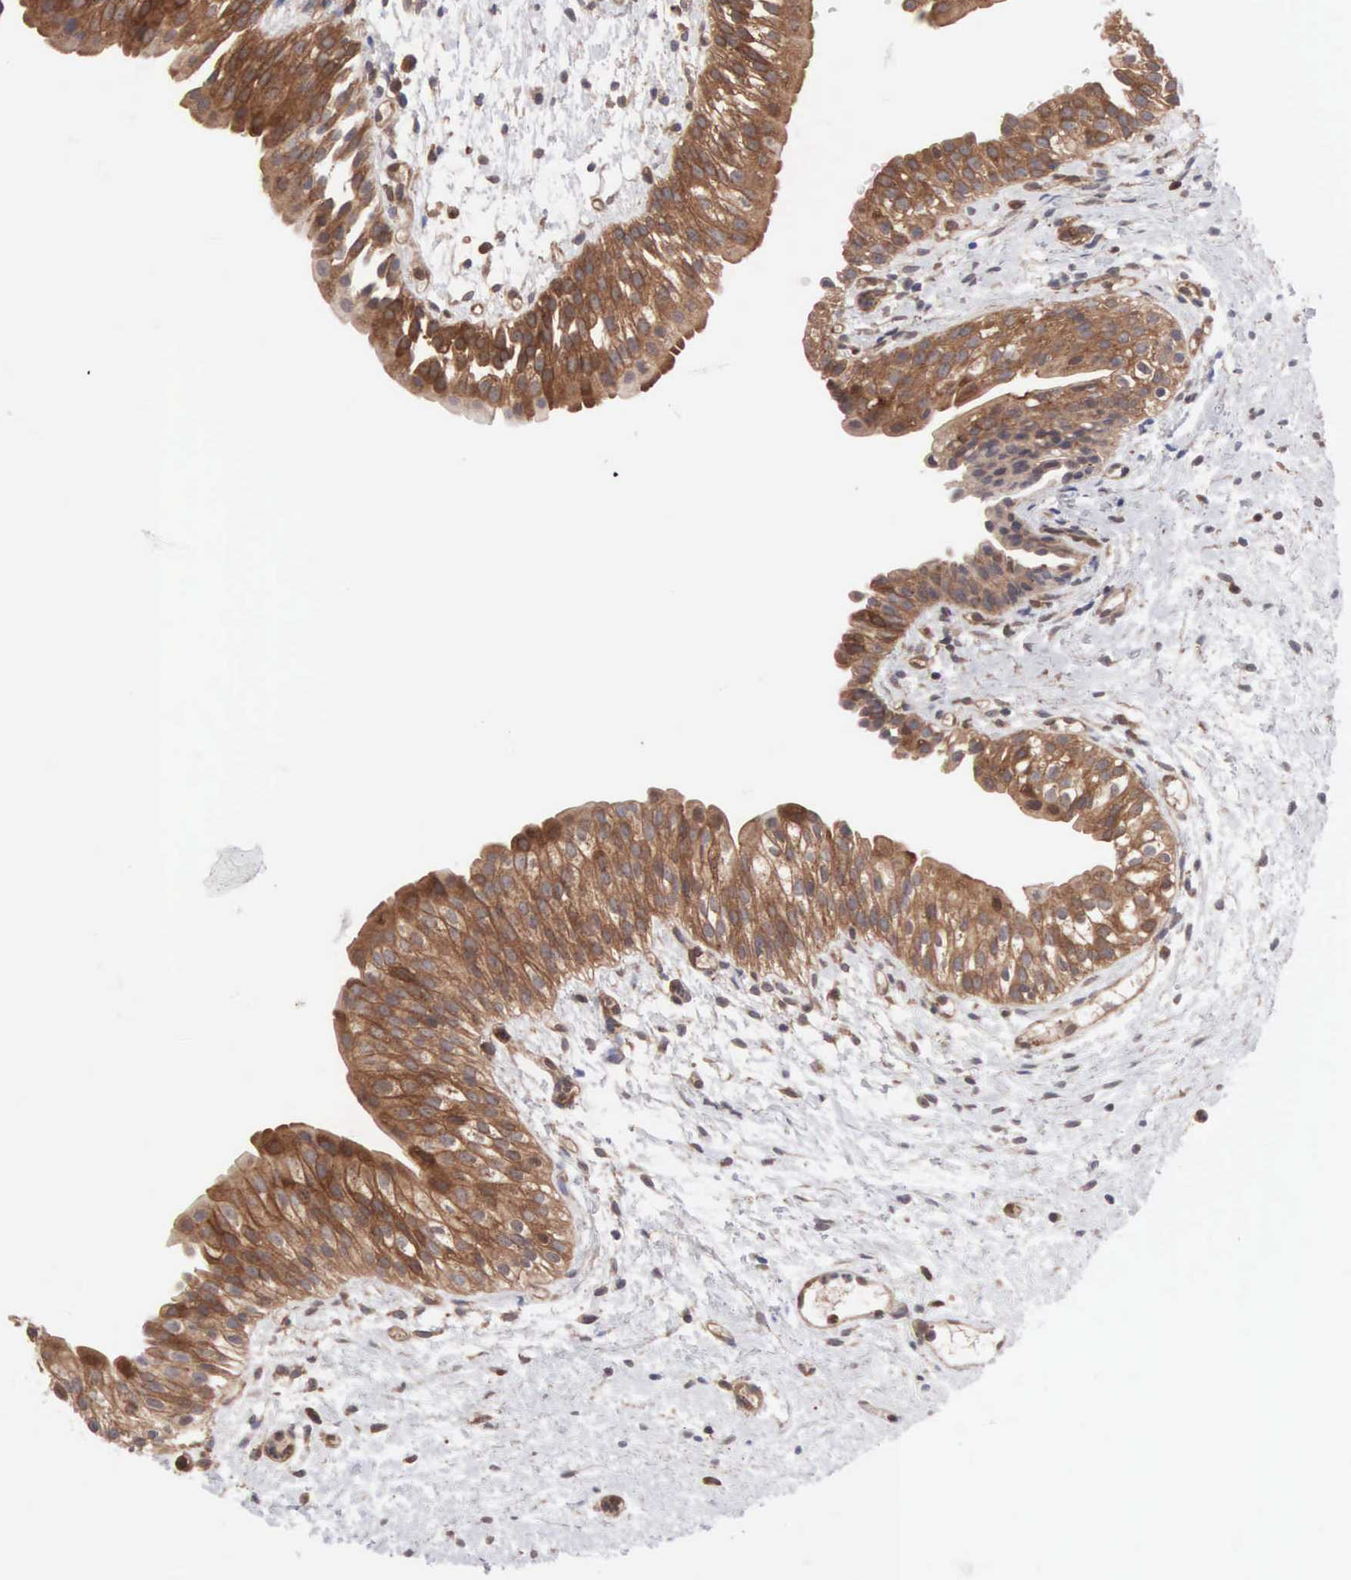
{"staining": {"intensity": "moderate", "quantity": "25%-75%", "location": "cytoplasmic/membranous"}, "tissue": "urinary bladder", "cell_type": "Urothelial cells", "image_type": "normal", "snomed": [{"axis": "morphology", "description": "Normal tissue, NOS"}, {"axis": "topography", "description": "Urinary bladder"}], "caption": "The histopathology image reveals a brown stain indicating the presence of a protein in the cytoplasmic/membranous of urothelial cells in urinary bladder. Nuclei are stained in blue.", "gene": "MTHFD1", "patient": {"sex": "male", "age": 48}}